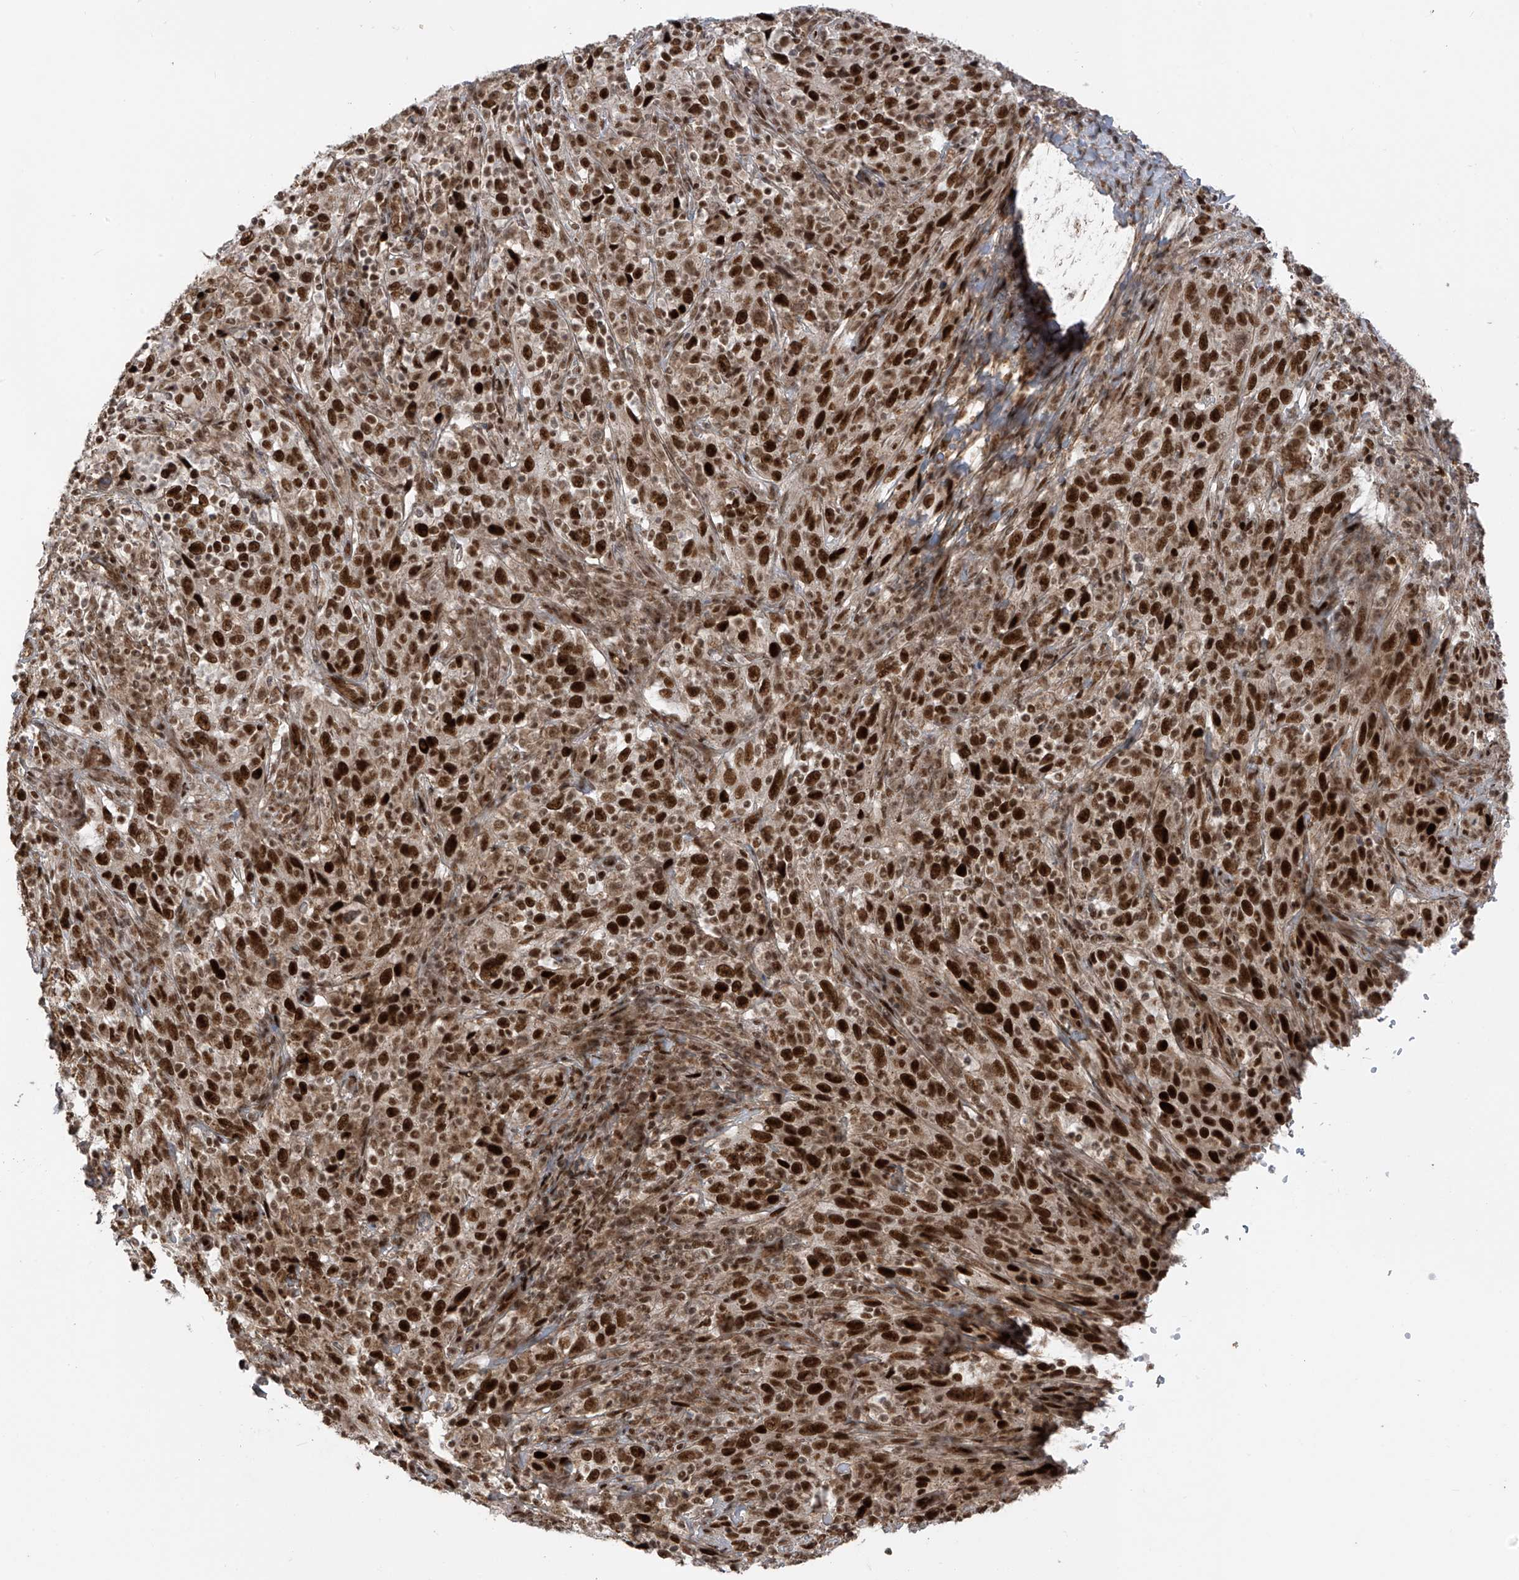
{"staining": {"intensity": "strong", "quantity": ">75%", "location": "nuclear"}, "tissue": "cervical cancer", "cell_type": "Tumor cells", "image_type": "cancer", "snomed": [{"axis": "morphology", "description": "Squamous cell carcinoma, NOS"}, {"axis": "topography", "description": "Cervix"}], "caption": "Squamous cell carcinoma (cervical) stained for a protein demonstrates strong nuclear positivity in tumor cells.", "gene": "ARHGEF3", "patient": {"sex": "female", "age": 46}}